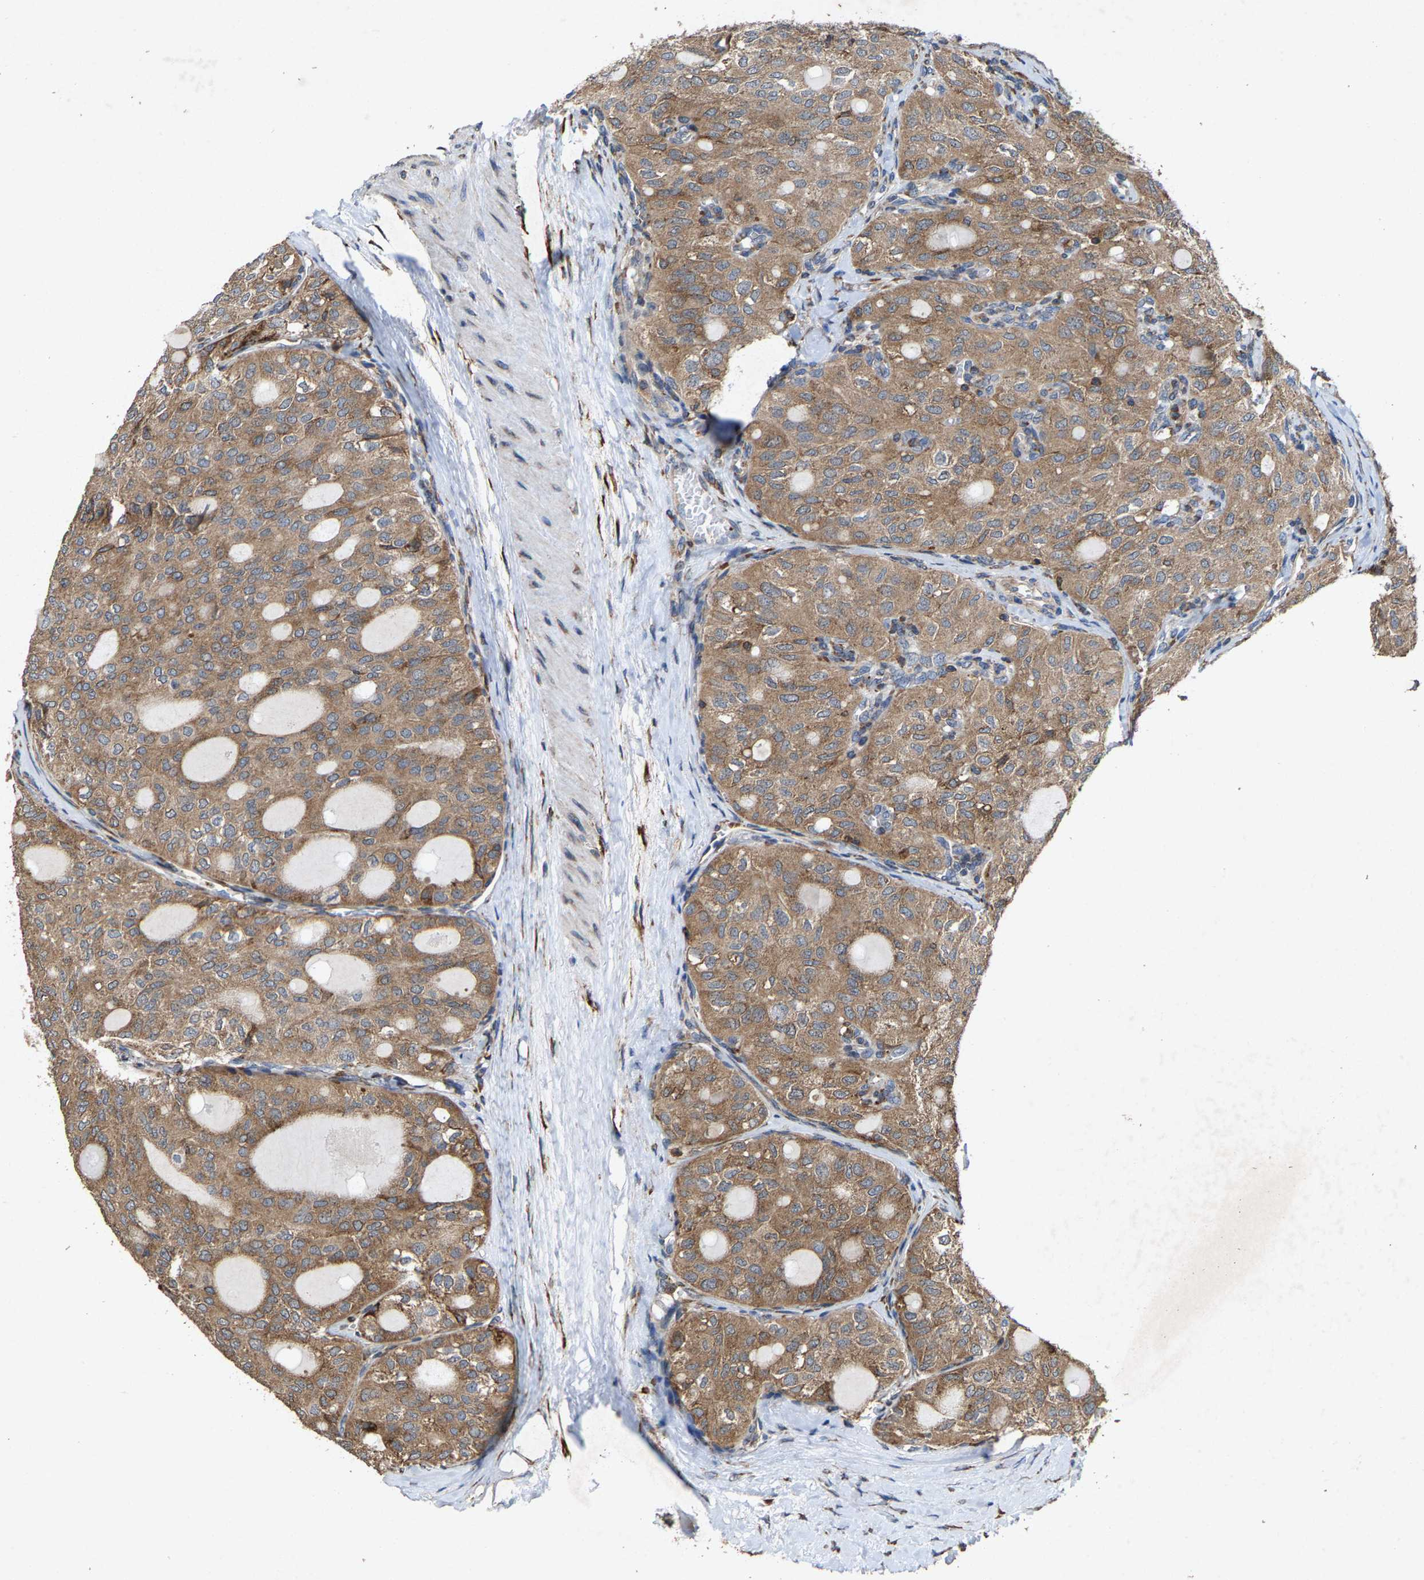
{"staining": {"intensity": "moderate", "quantity": ">75%", "location": "cytoplasmic/membranous"}, "tissue": "thyroid cancer", "cell_type": "Tumor cells", "image_type": "cancer", "snomed": [{"axis": "morphology", "description": "Follicular adenoma carcinoma, NOS"}, {"axis": "topography", "description": "Thyroid gland"}], "caption": "A brown stain labels moderate cytoplasmic/membranous expression of a protein in follicular adenoma carcinoma (thyroid) tumor cells.", "gene": "FGD3", "patient": {"sex": "male", "age": 75}}